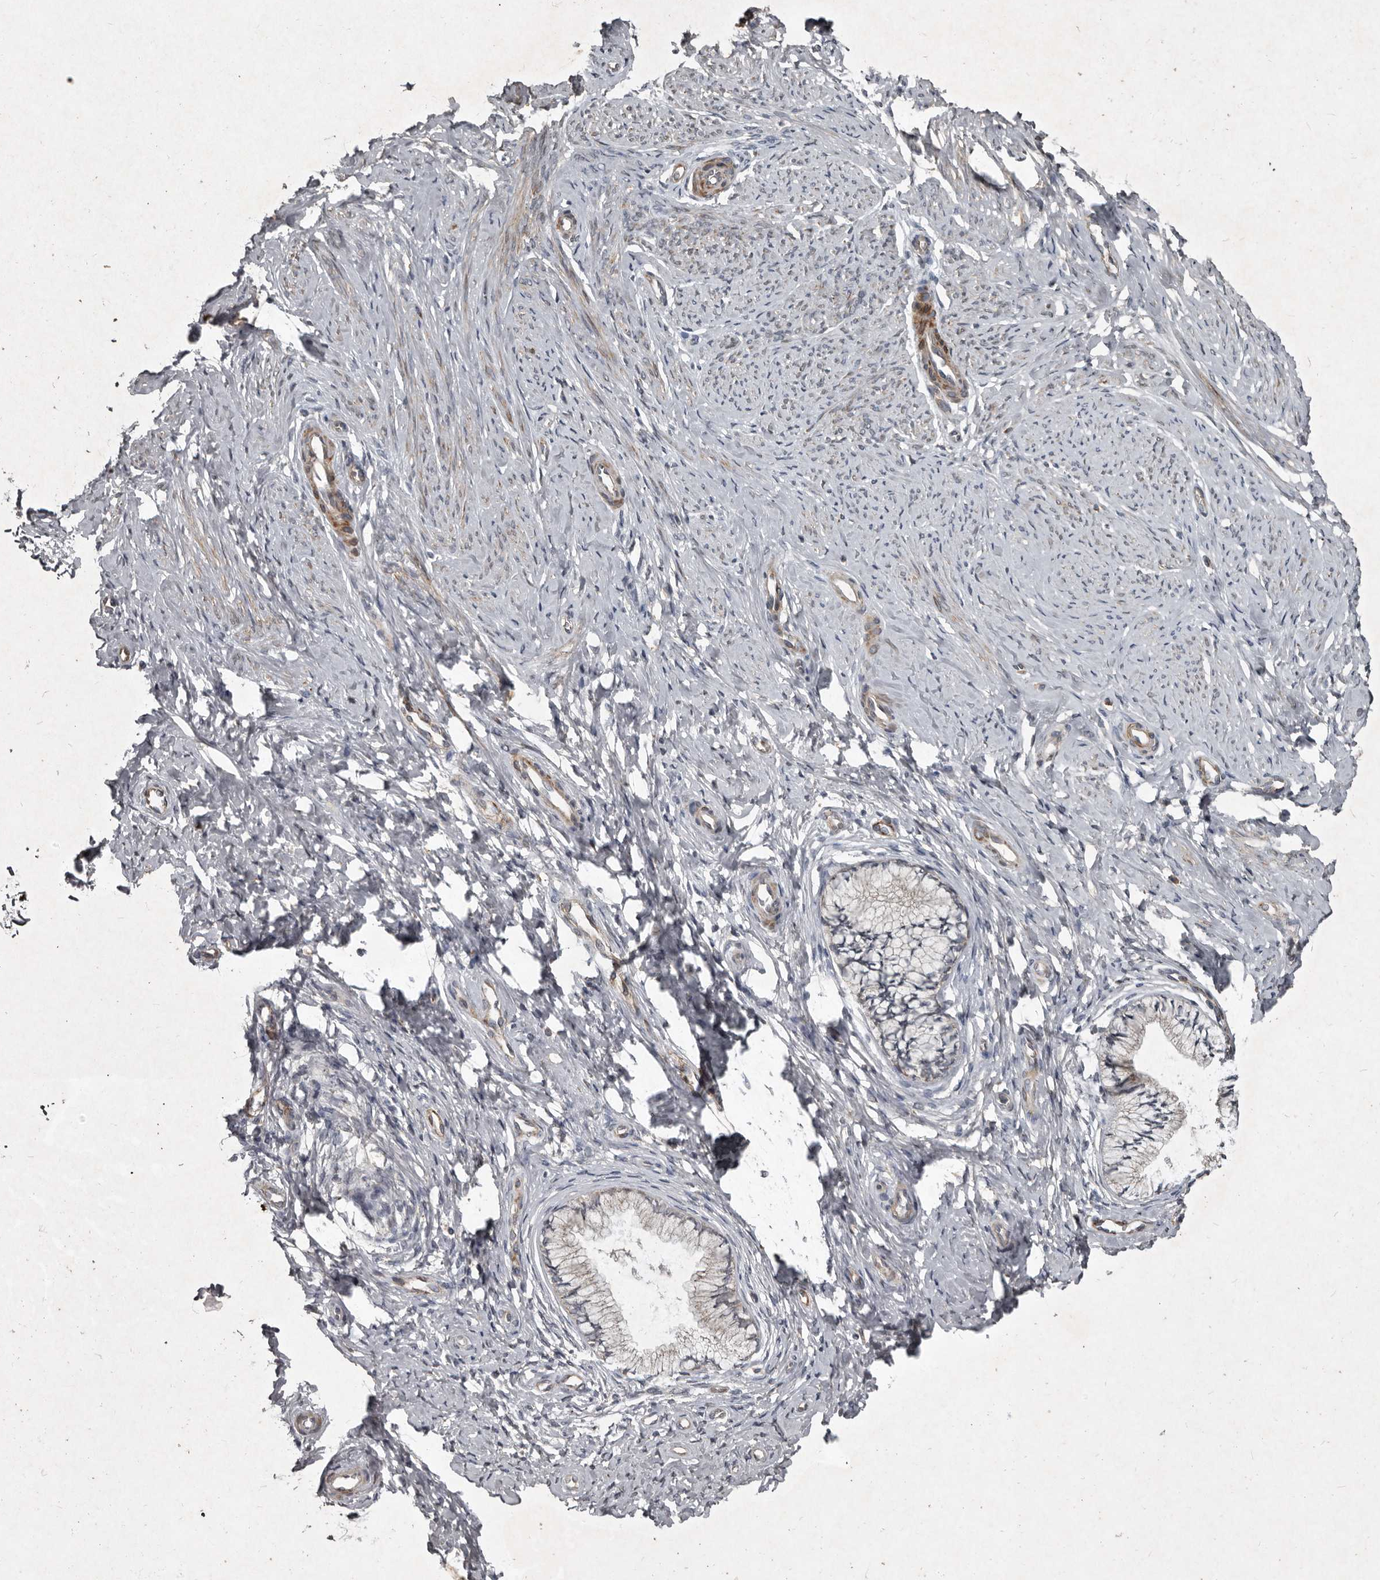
{"staining": {"intensity": "moderate", "quantity": "<25%", "location": "cytoplasmic/membranous"}, "tissue": "cervix", "cell_type": "Glandular cells", "image_type": "normal", "snomed": [{"axis": "morphology", "description": "Normal tissue, NOS"}, {"axis": "topography", "description": "Cervix"}], "caption": "Unremarkable cervix demonstrates moderate cytoplasmic/membranous positivity in about <25% of glandular cells (DAB IHC, brown staining for protein, blue staining for nuclei)..", "gene": "MRPS15", "patient": {"sex": "female", "age": 36}}